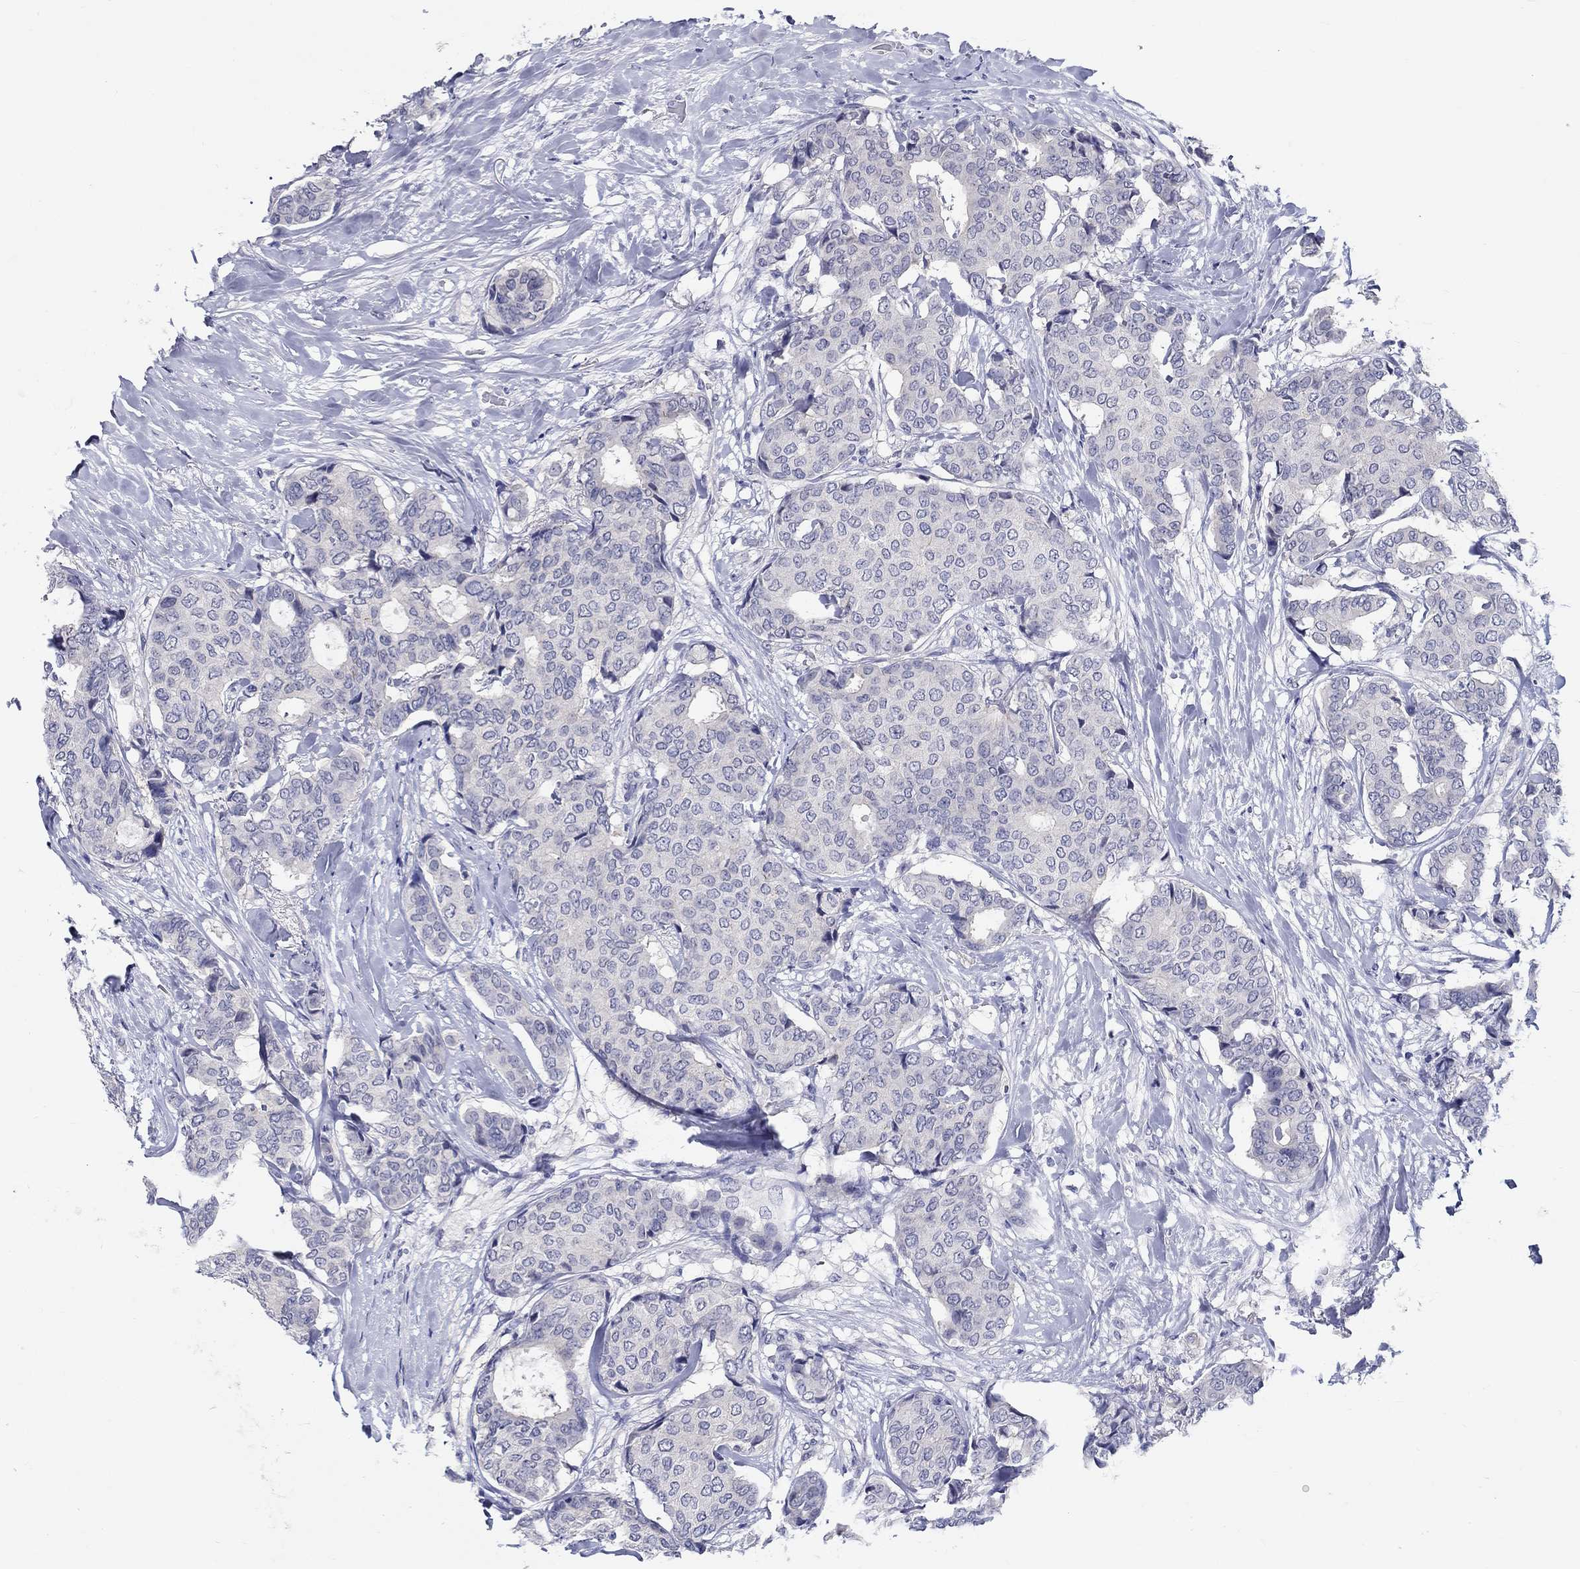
{"staining": {"intensity": "negative", "quantity": "none", "location": "none"}, "tissue": "breast cancer", "cell_type": "Tumor cells", "image_type": "cancer", "snomed": [{"axis": "morphology", "description": "Duct carcinoma"}, {"axis": "topography", "description": "Breast"}], "caption": "Immunohistochemistry histopathology image of neoplastic tissue: breast cancer stained with DAB (3,3'-diaminobenzidine) displays no significant protein expression in tumor cells.", "gene": "SLC30A3", "patient": {"sex": "female", "age": 75}}